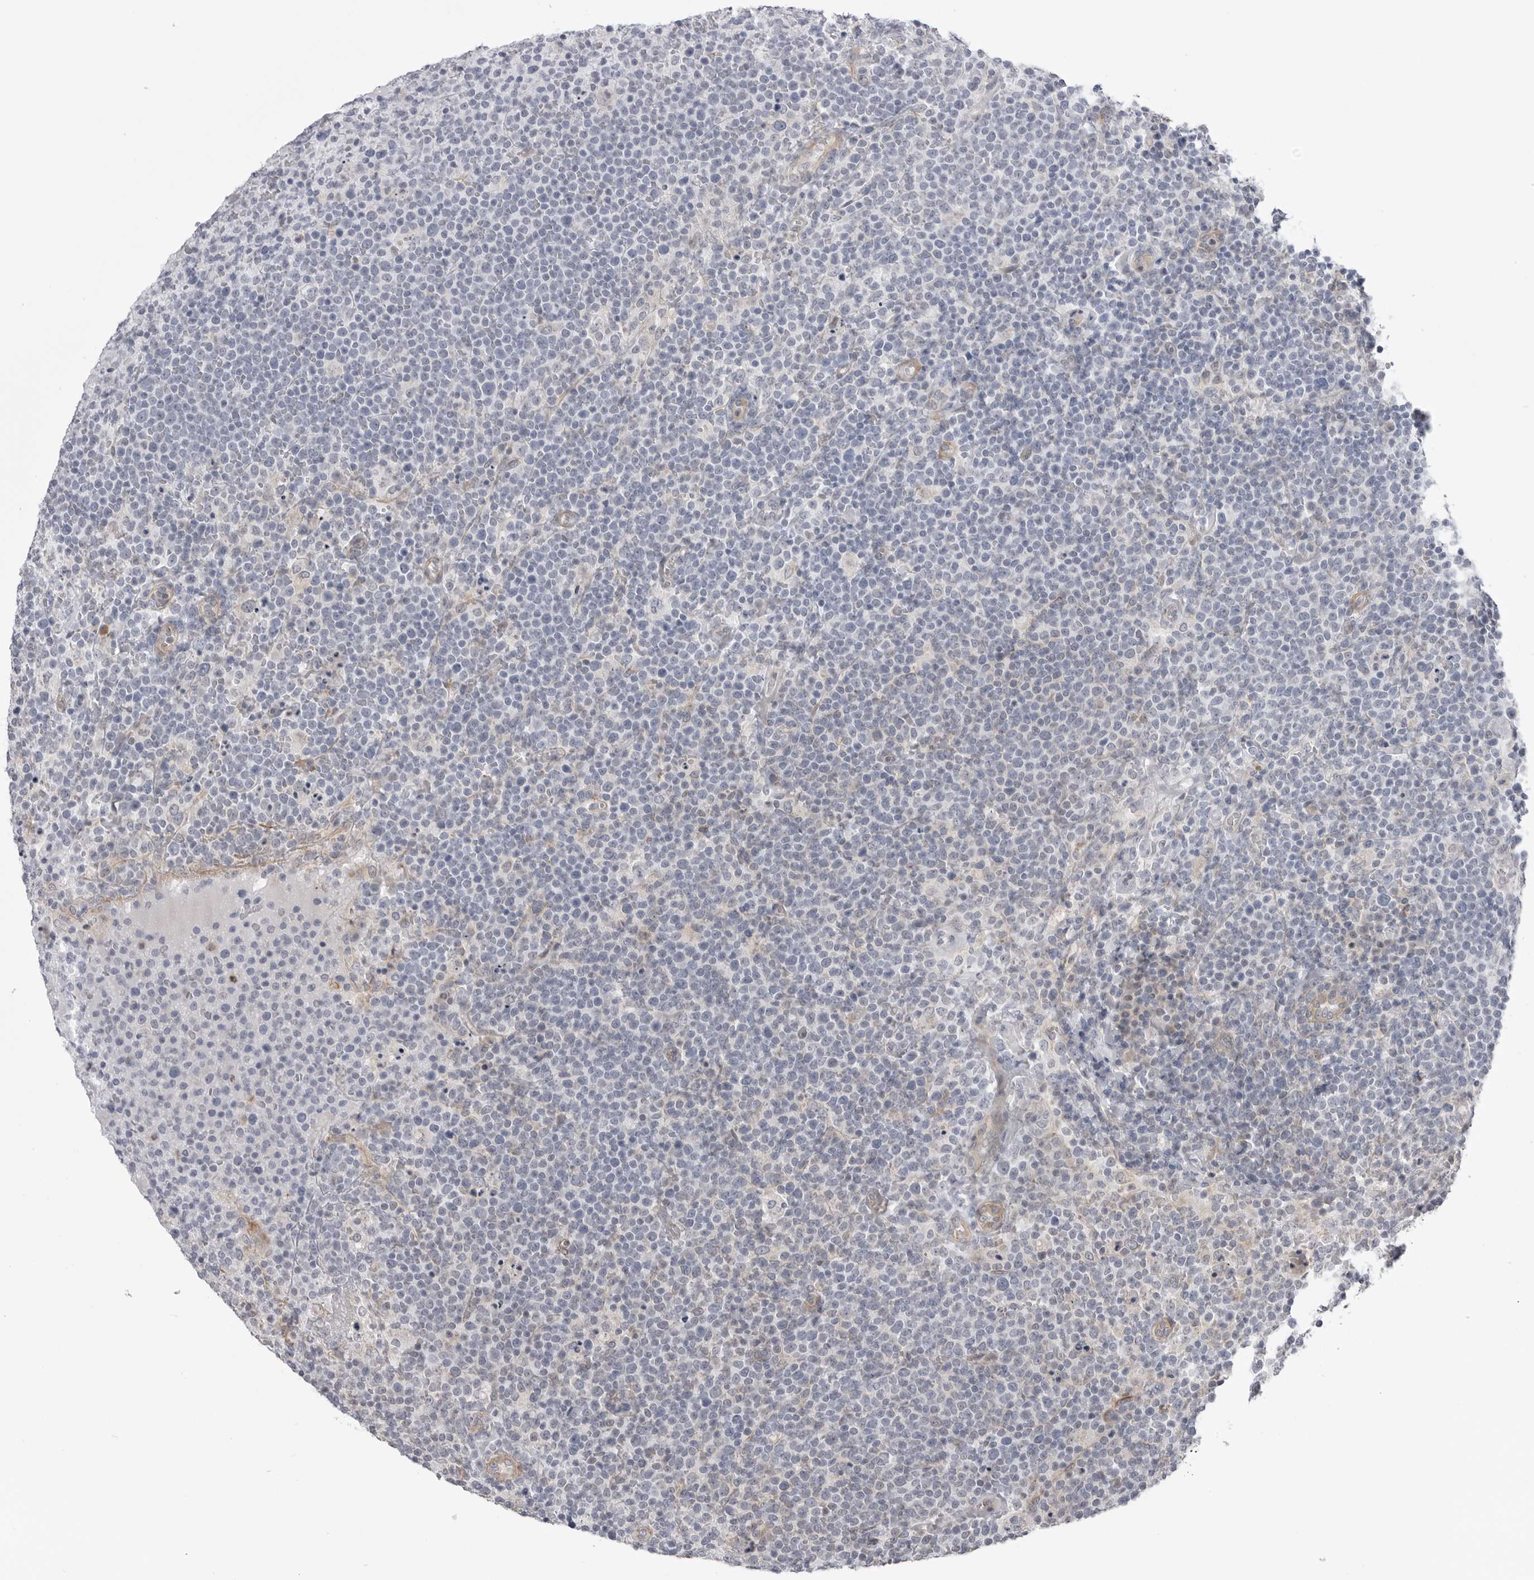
{"staining": {"intensity": "negative", "quantity": "none", "location": "none"}, "tissue": "lymphoma", "cell_type": "Tumor cells", "image_type": "cancer", "snomed": [{"axis": "morphology", "description": "Malignant lymphoma, non-Hodgkin's type, High grade"}, {"axis": "topography", "description": "Lymph node"}], "caption": "Tumor cells are negative for protein expression in human lymphoma.", "gene": "SCP2", "patient": {"sex": "male", "age": 61}}